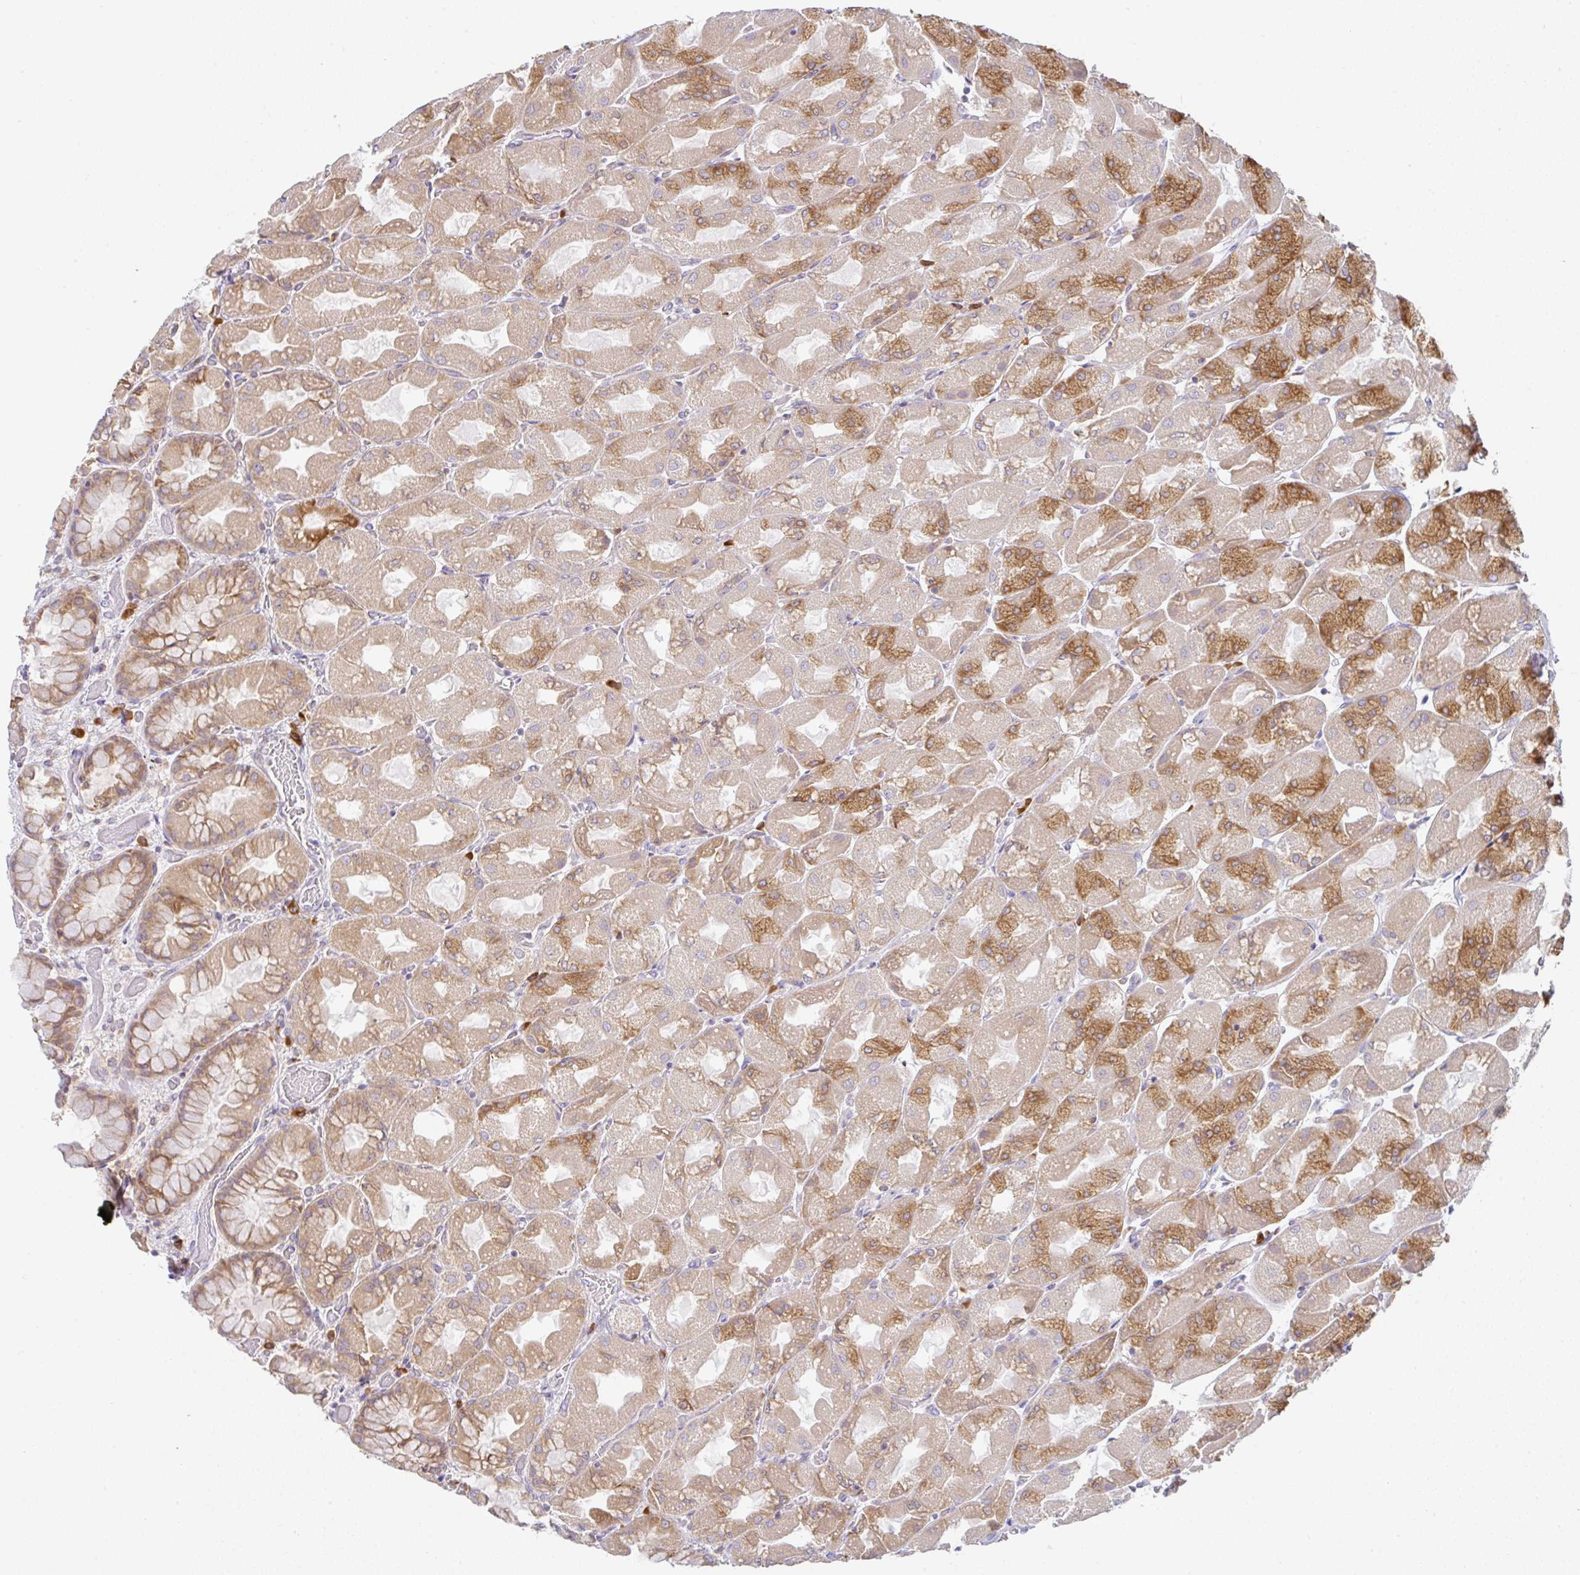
{"staining": {"intensity": "moderate", "quantity": "25%-75%", "location": "cytoplasmic/membranous"}, "tissue": "stomach", "cell_type": "Glandular cells", "image_type": "normal", "snomed": [{"axis": "morphology", "description": "Normal tissue, NOS"}, {"axis": "topography", "description": "Stomach"}], "caption": "Protein staining of benign stomach demonstrates moderate cytoplasmic/membranous staining in approximately 25%-75% of glandular cells.", "gene": "DERL2", "patient": {"sex": "female", "age": 61}}